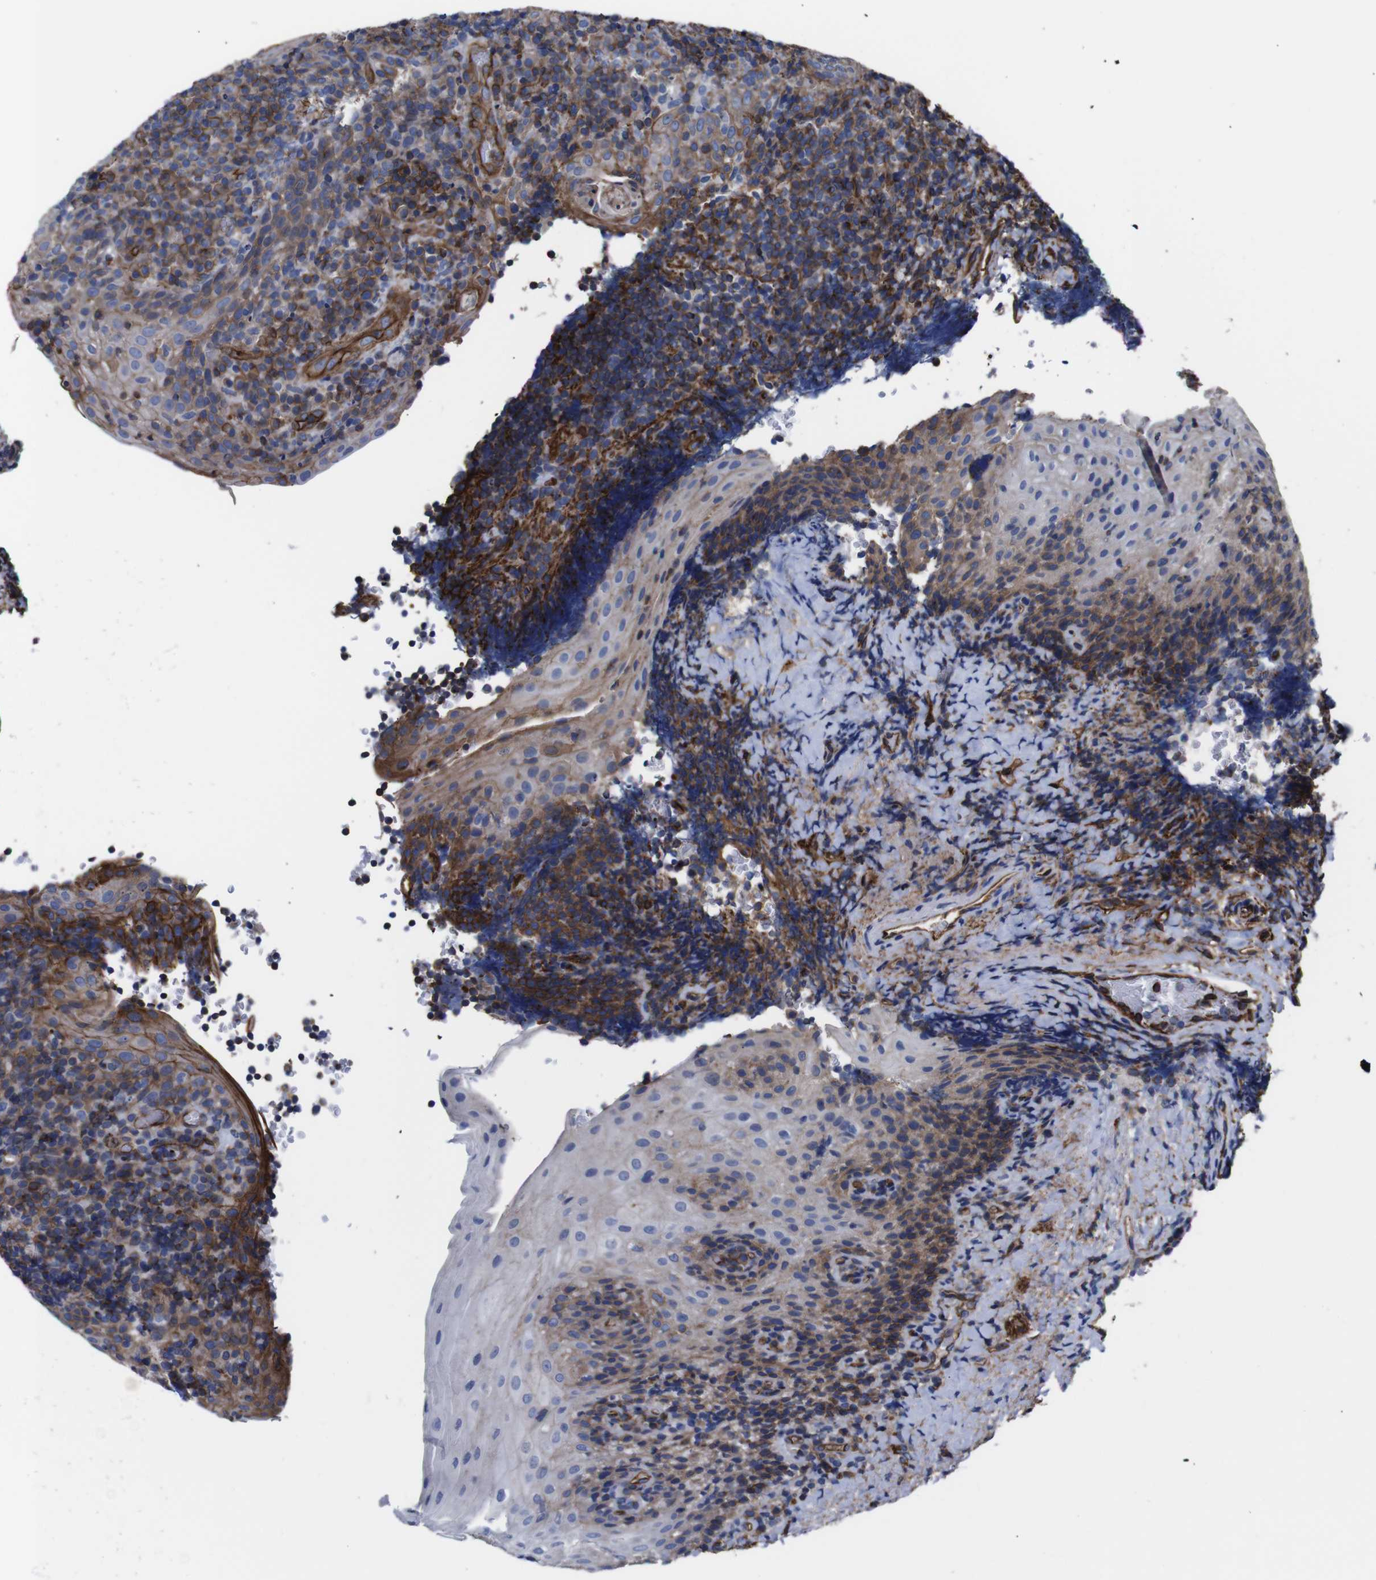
{"staining": {"intensity": "moderate", "quantity": "25%-75%", "location": "cytoplasmic/membranous"}, "tissue": "tonsil", "cell_type": "Germinal center cells", "image_type": "normal", "snomed": [{"axis": "morphology", "description": "Normal tissue, NOS"}, {"axis": "topography", "description": "Tonsil"}], "caption": "Protein staining displays moderate cytoplasmic/membranous positivity in about 25%-75% of germinal center cells in unremarkable tonsil.", "gene": "SPTBN1", "patient": {"sex": "male", "age": 37}}